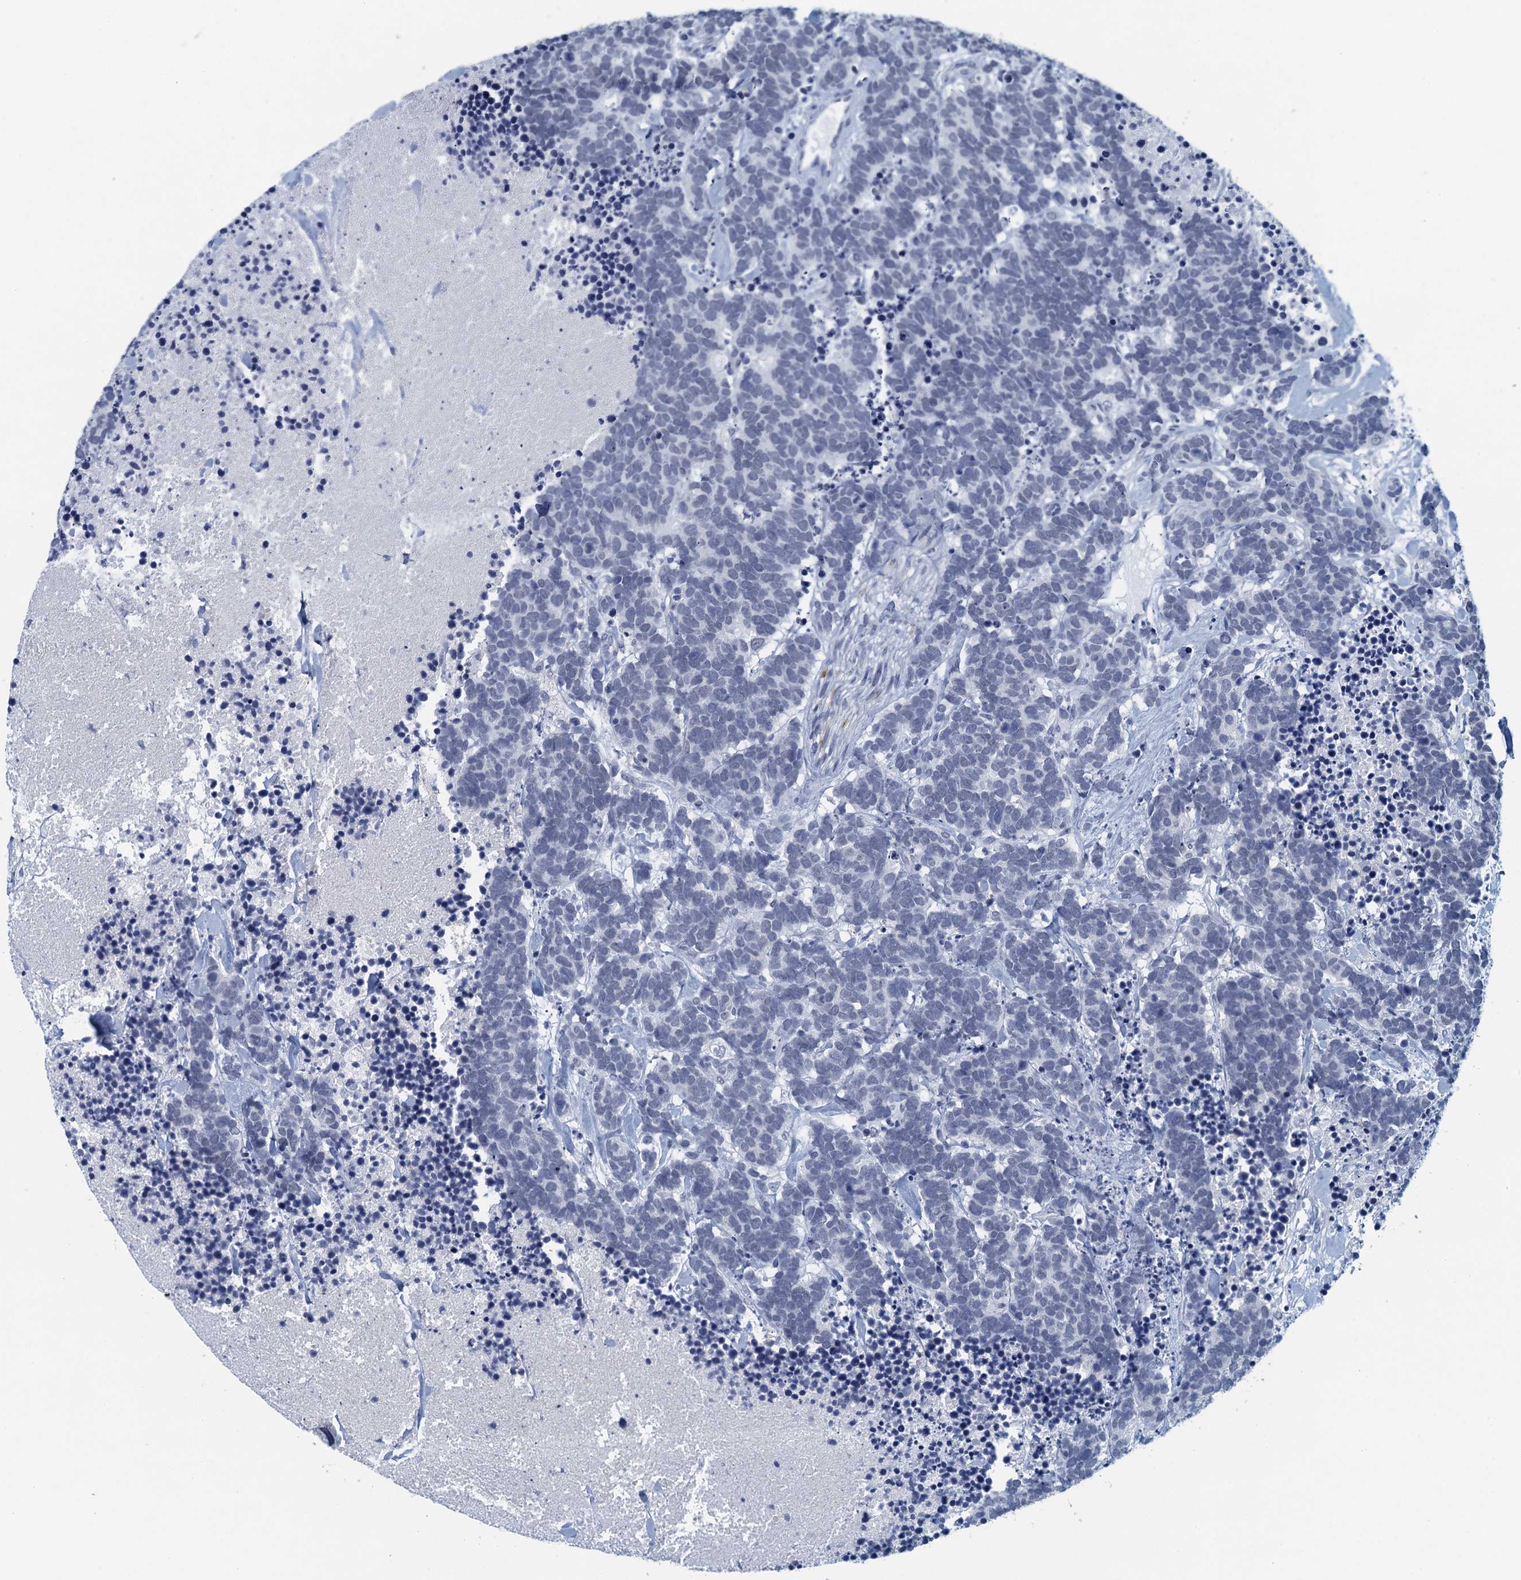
{"staining": {"intensity": "negative", "quantity": "none", "location": "none"}, "tissue": "carcinoid", "cell_type": "Tumor cells", "image_type": "cancer", "snomed": [{"axis": "morphology", "description": "Carcinoma, NOS"}, {"axis": "morphology", "description": "Carcinoid, malignant, NOS"}, {"axis": "topography", "description": "Prostate"}], "caption": "DAB immunohistochemical staining of carcinoid (malignant) displays no significant expression in tumor cells. (DAB (3,3'-diaminobenzidine) immunohistochemistry with hematoxylin counter stain).", "gene": "ENSG00000131152", "patient": {"sex": "male", "age": 57}}